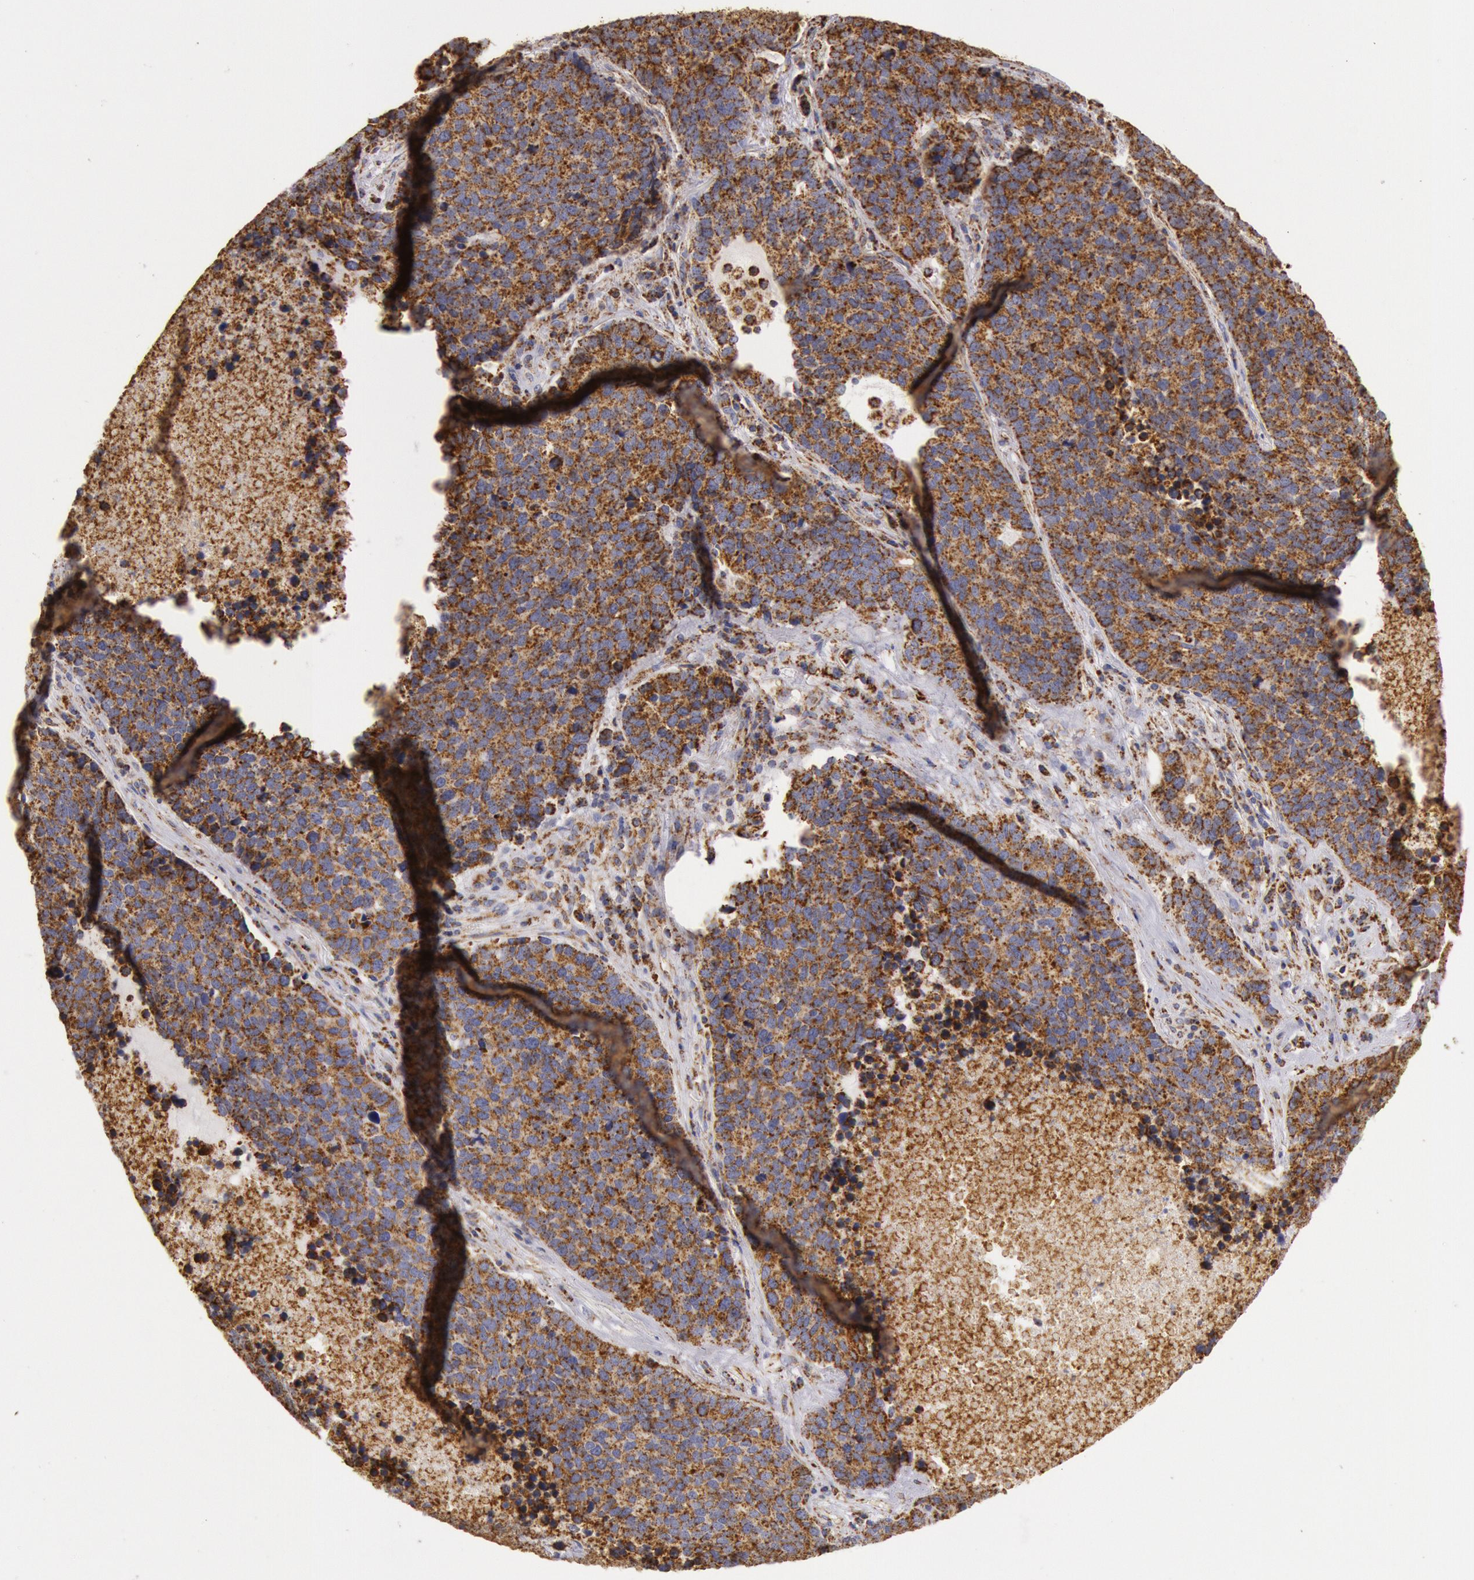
{"staining": {"intensity": "strong", "quantity": ">75%", "location": "cytoplasmic/membranous"}, "tissue": "lung cancer", "cell_type": "Tumor cells", "image_type": "cancer", "snomed": [{"axis": "morphology", "description": "Neoplasm, malignant, NOS"}, {"axis": "topography", "description": "Lung"}], "caption": "High-power microscopy captured an immunohistochemistry micrograph of lung cancer (neoplasm (malignant)), revealing strong cytoplasmic/membranous expression in approximately >75% of tumor cells.", "gene": "CYC1", "patient": {"sex": "female", "age": 75}}